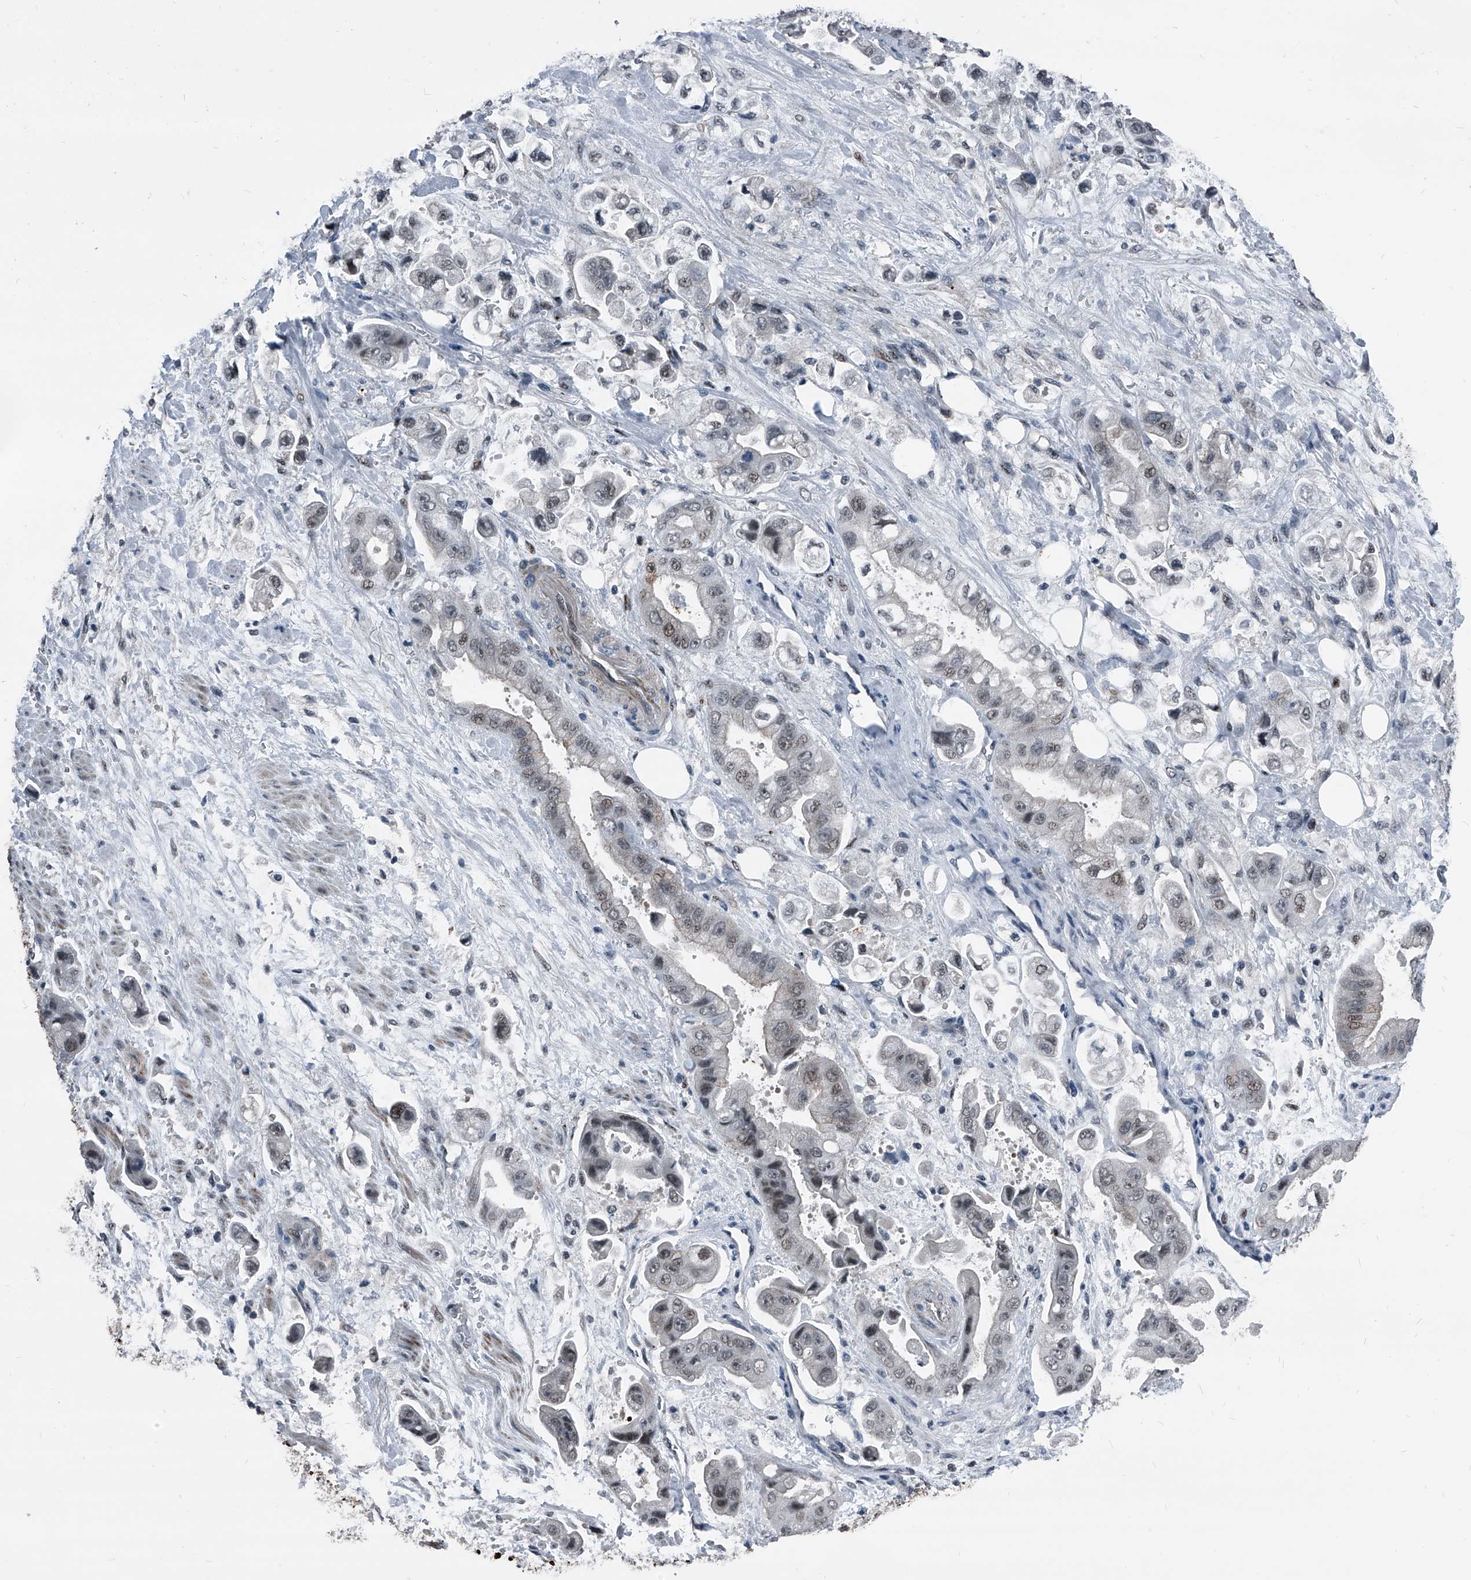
{"staining": {"intensity": "weak", "quantity": "25%-75%", "location": "nuclear"}, "tissue": "stomach cancer", "cell_type": "Tumor cells", "image_type": "cancer", "snomed": [{"axis": "morphology", "description": "Adenocarcinoma, NOS"}, {"axis": "topography", "description": "Stomach"}], "caption": "Immunohistochemical staining of stomach cancer reveals low levels of weak nuclear protein staining in approximately 25%-75% of tumor cells.", "gene": "MEN1", "patient": {"sex": "male", "age": 62}}